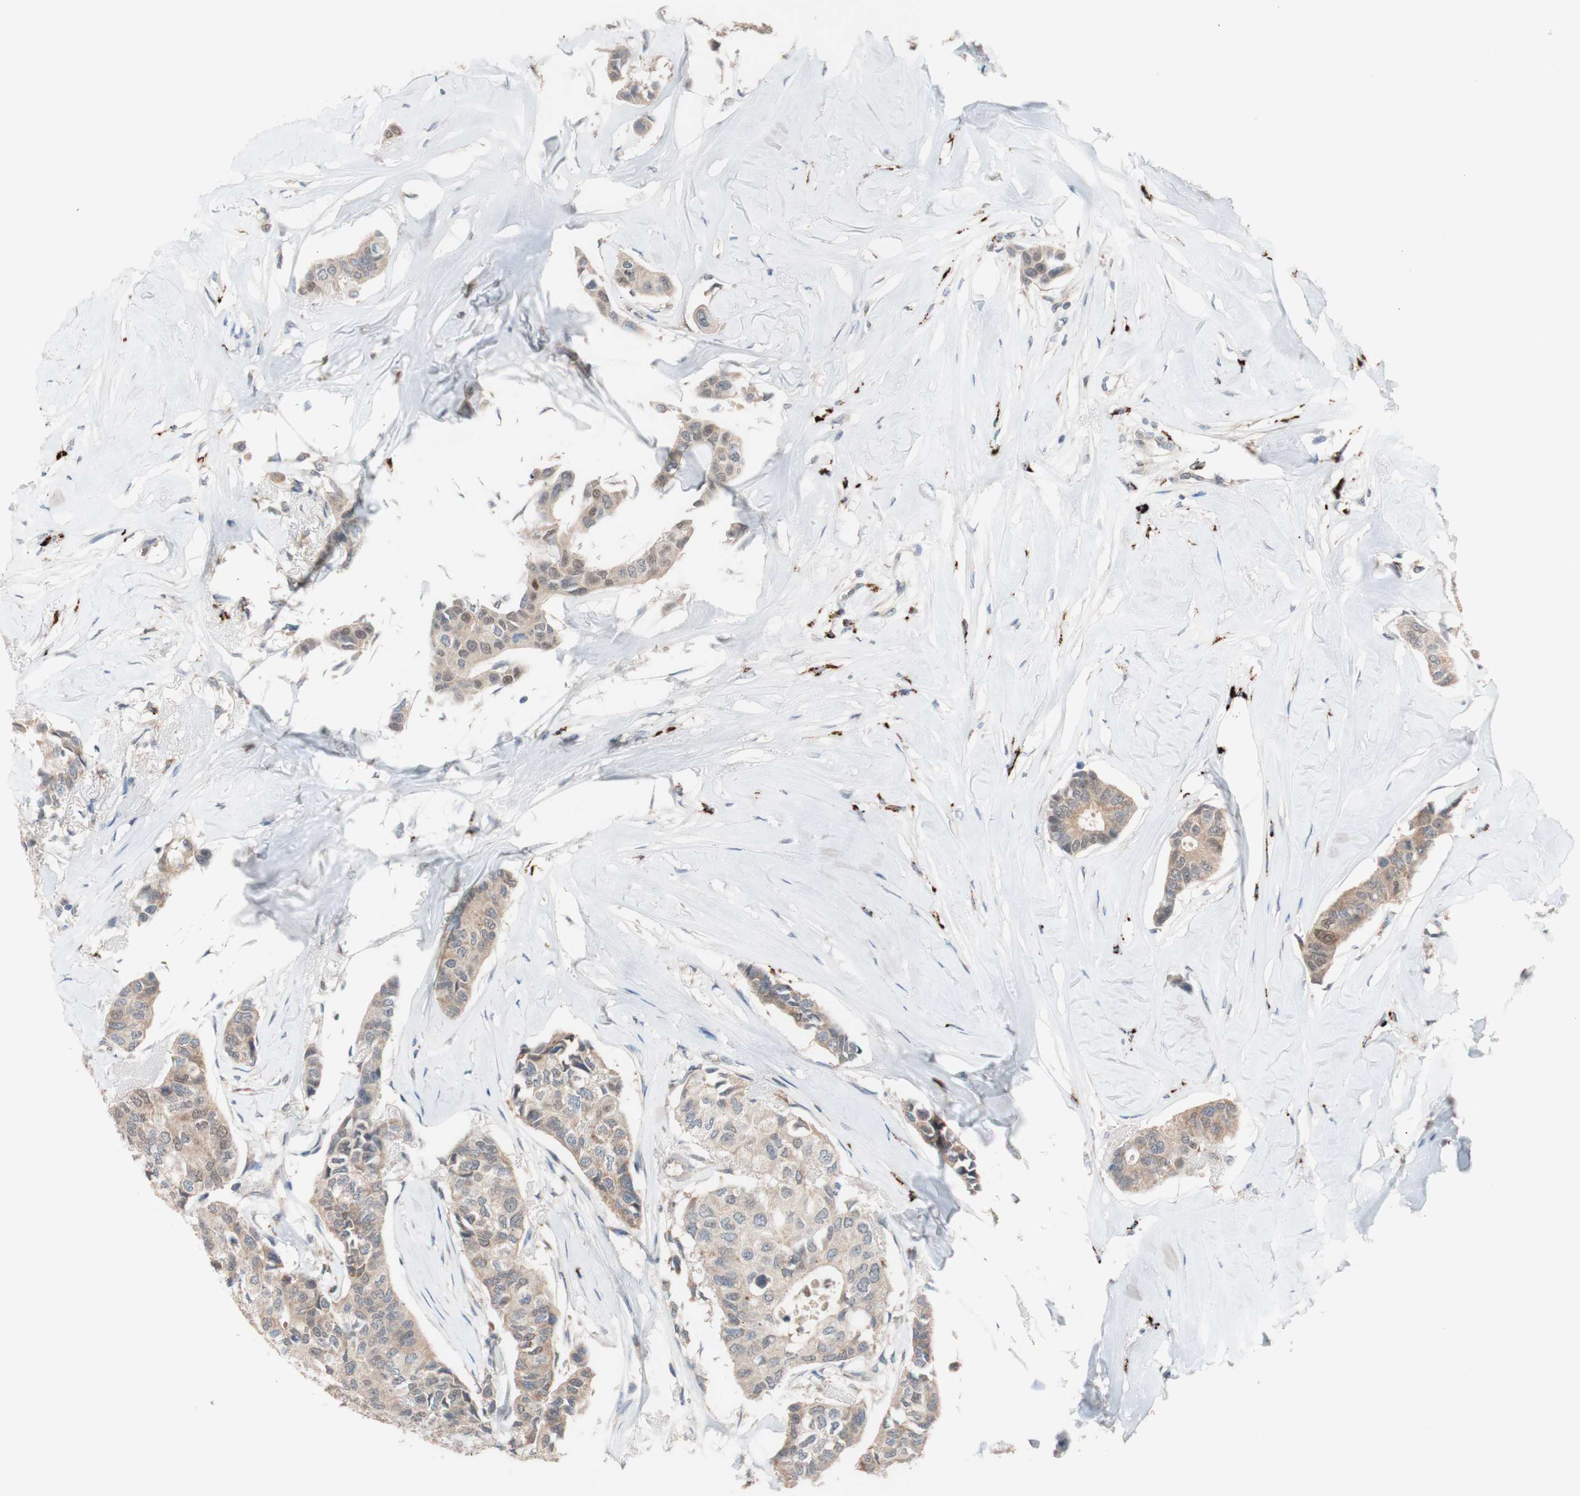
{"staining": {"intensity": "weak", "quantity": ">75%", "location": "cytoplasmic/membranous"}, "tissue": "breast cancer", "cell_type": "Tumor cells", "image_type": "cancer", "snomed": [{"axis": "morphology", "description": "Duct carcinoma"}, {"axis": "topography", "description": "Breast"}], "caption": "Invasive ductal carcinoma (breast) tissue demonstrates weak cytoplasmic/membranous positivity in approximately >75% of tumor cells, visualized by immunohistochemistry. The staining is performed using DAB brown chromogen to label protein expression. The nuclei are counter-stained blue using hematoxylin.", "gene": "PEX2", "patient": {"sex": "female", "age": 80}}